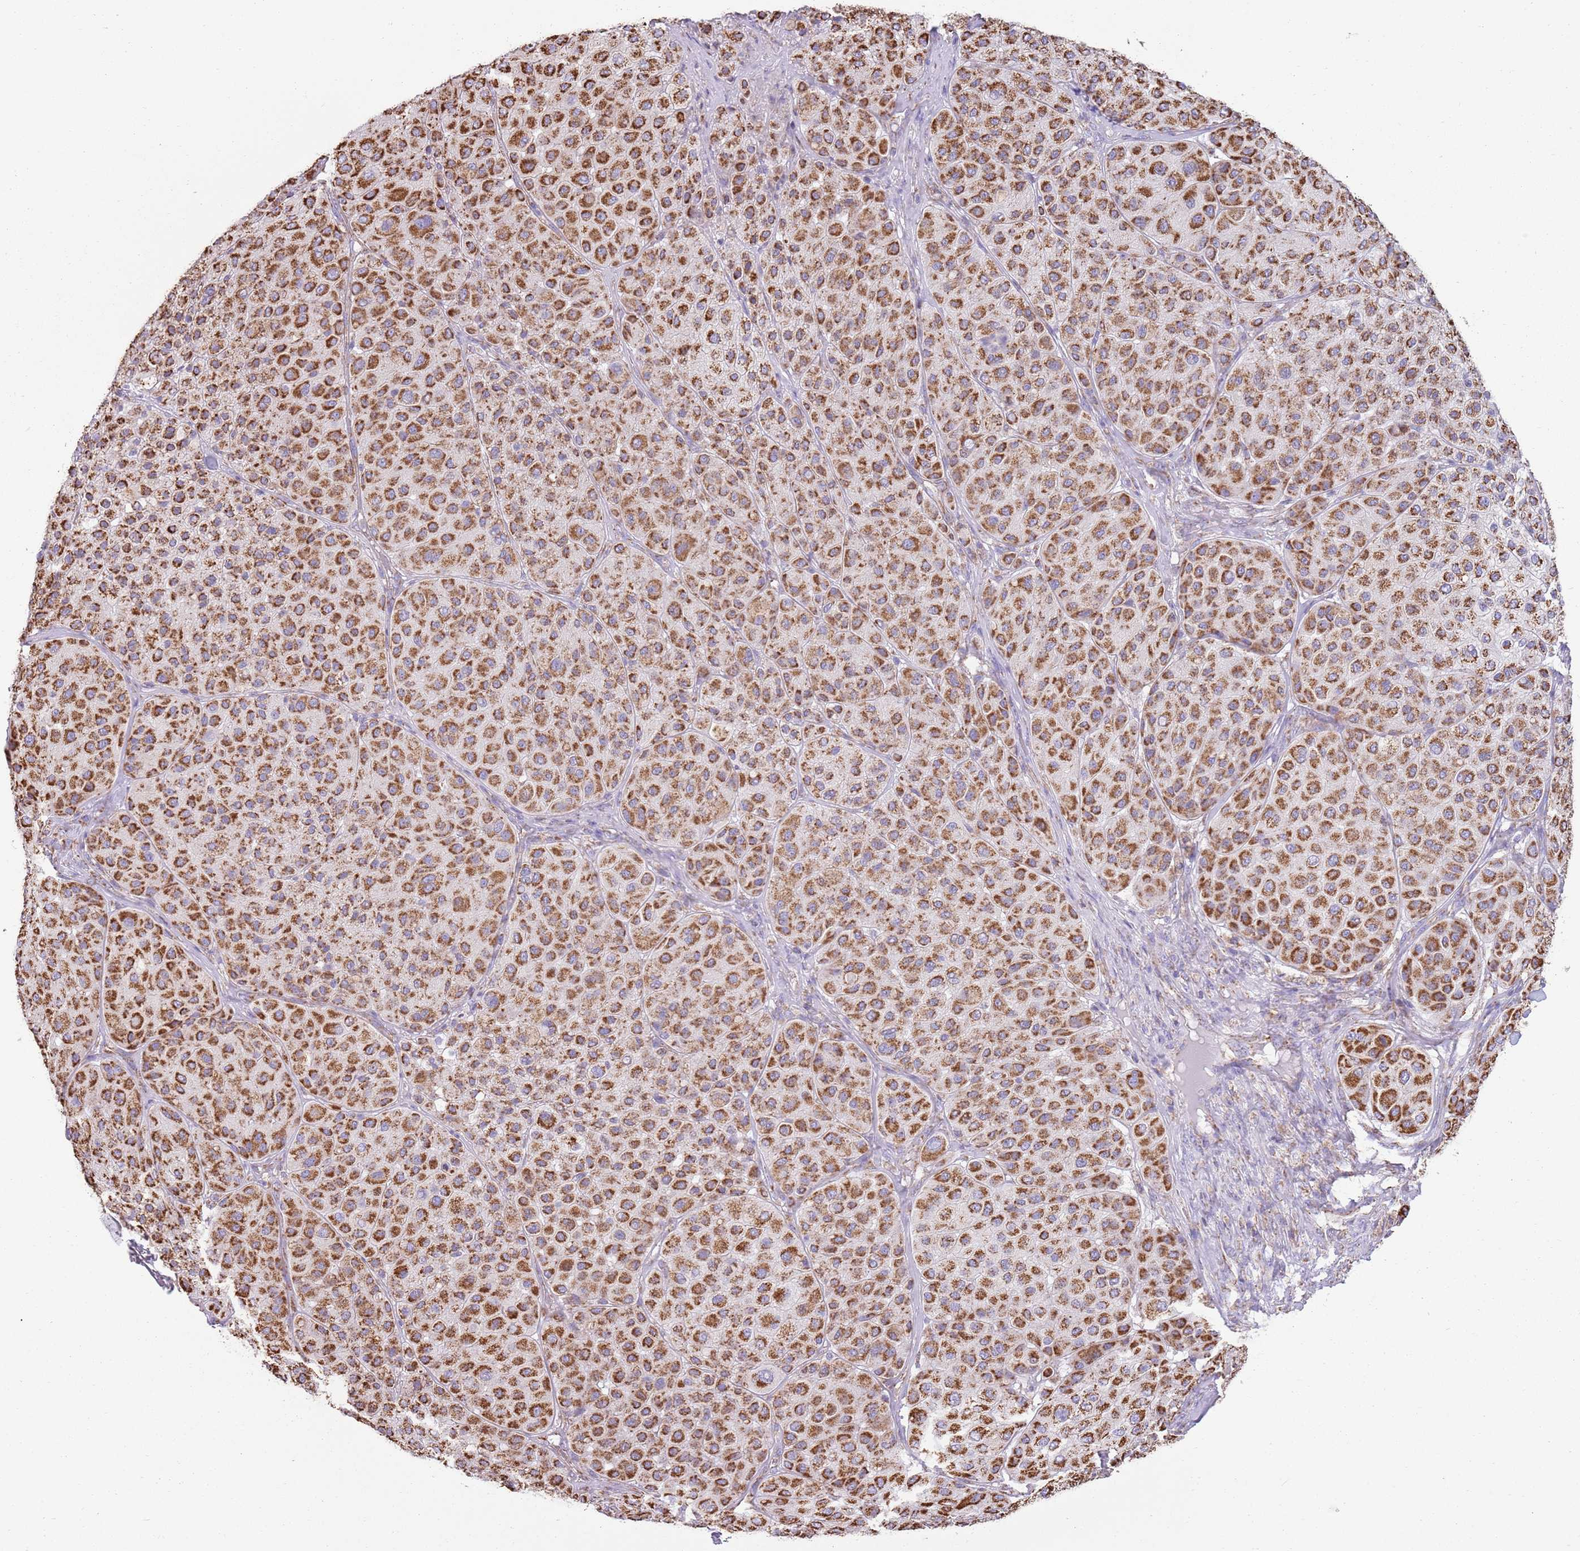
{"staining": {"intensity": "strong", "quantity": ">75%", "location": "cytoplasmic/membranous"}, "tissue": "melanoma", "cell_type": "Tumor cells", "image_type": "cancer", "snomed": [{"axis": "morphology", "description": "Malignant melanoma, Metastatic site"}, {"axis": "topography", "description": "Smooth muscle"}], "caption": "This micrograph shows immunohistochemistry staining of melanoma, with high strong cytoplasmic/membranous positivity in approximately >75% of tumor cells.", "gene": "TTLL1", "patient": {"sex": "male", "age": 41}}